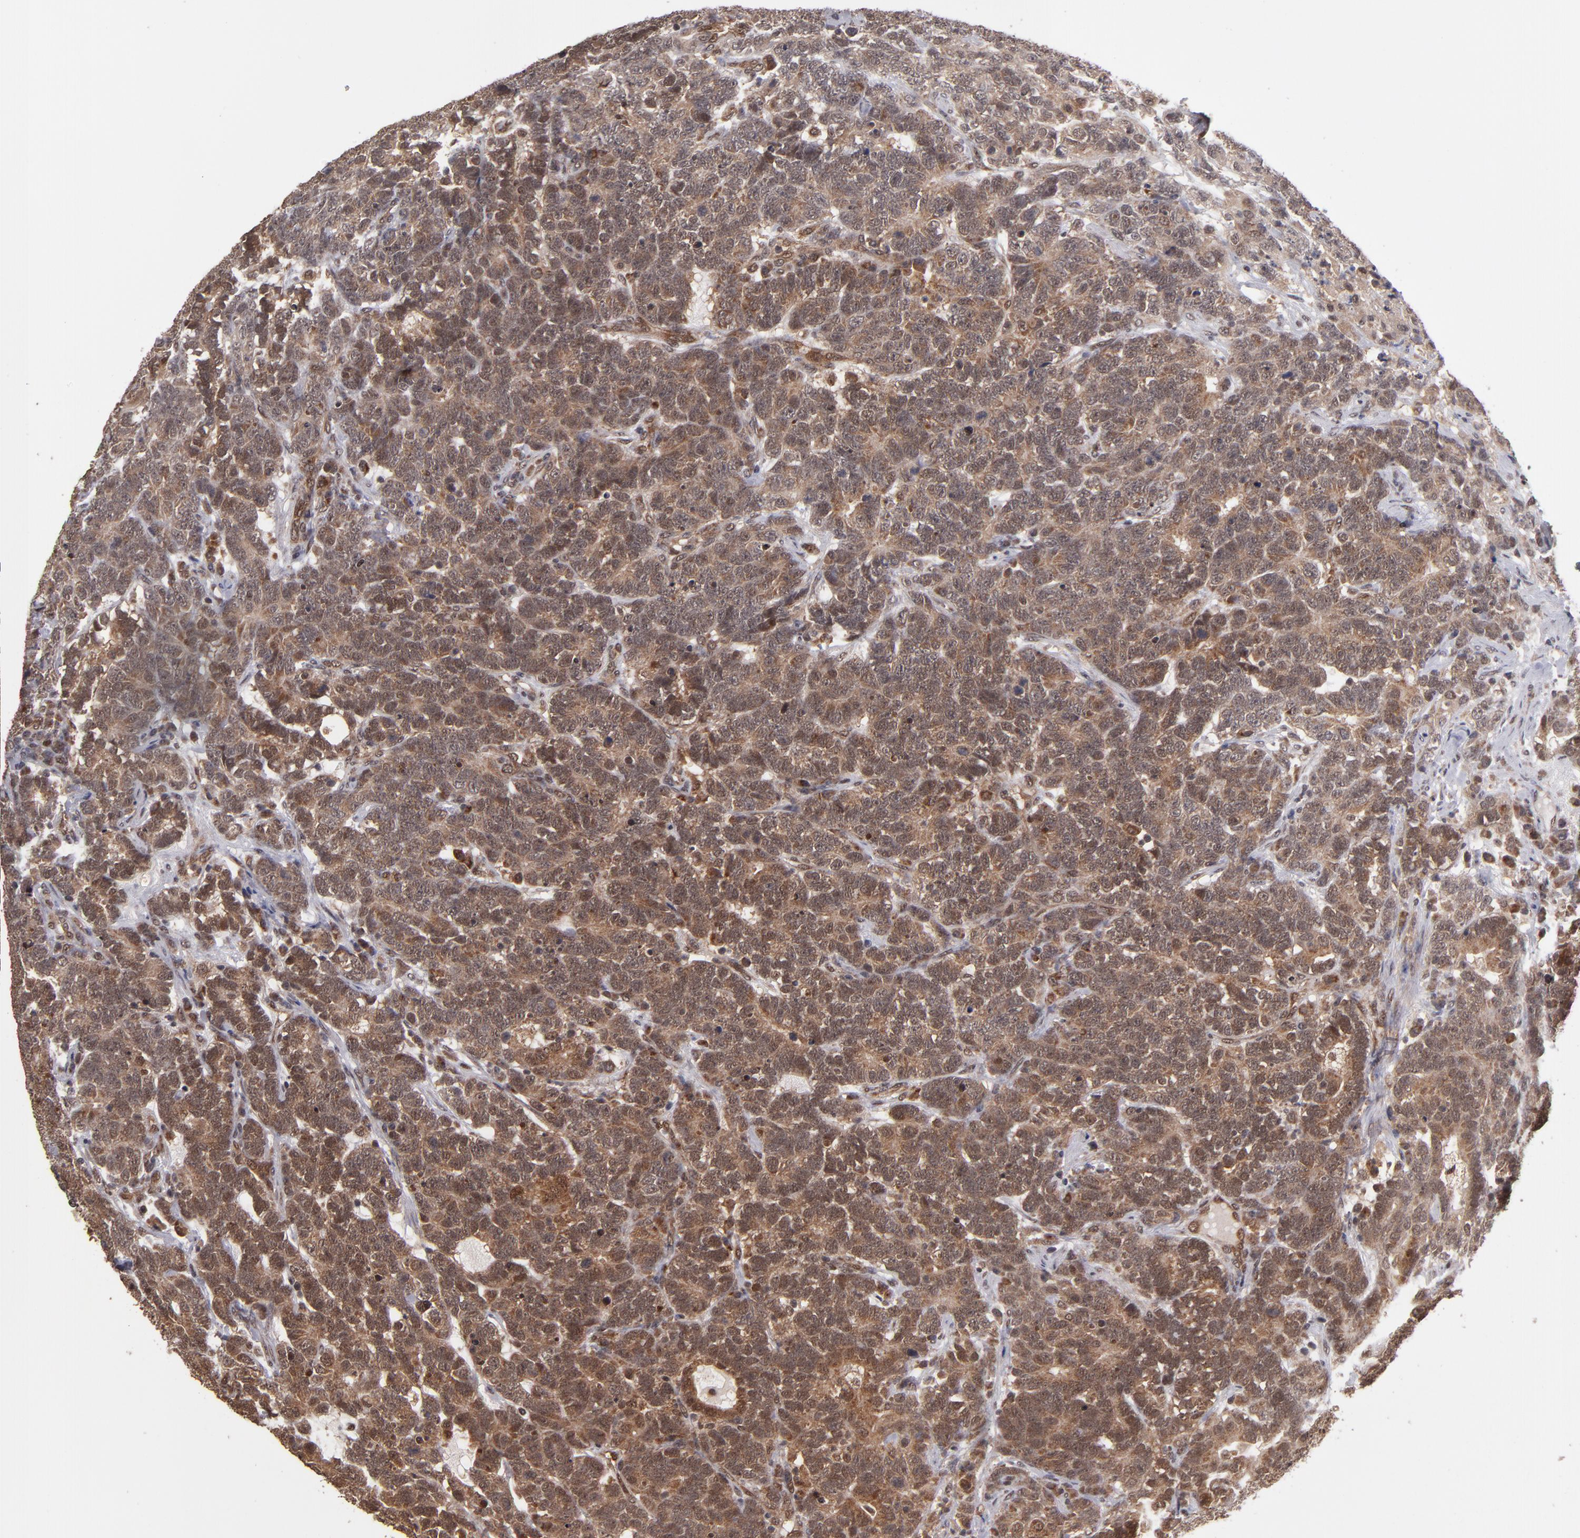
{"staining": {"intensity": "moderate", "quantity": ">75%", "location": "cytoplasmic/membranous"}, "tissue": "testis cancer", "cell_type": "Tumor cells", "image_type": "cancer", "snomed": [{"axis": "morphology", "description": "Carcinoma, Embryonal, NOS"}, {"axis": "topography", "description": "Testis"}], "caption": "IHC histopathology image of neoplastic tissue: testis cancer stained using immunohistochemistry shows medium levels of moderate protein expression localized specifically in the cytoplasmic/membranous of tumor cells, appearing as a cytoplasmic/membranous brown color.", "gene": "CUL5", "patient": {"sex": "male", "age": 26}}